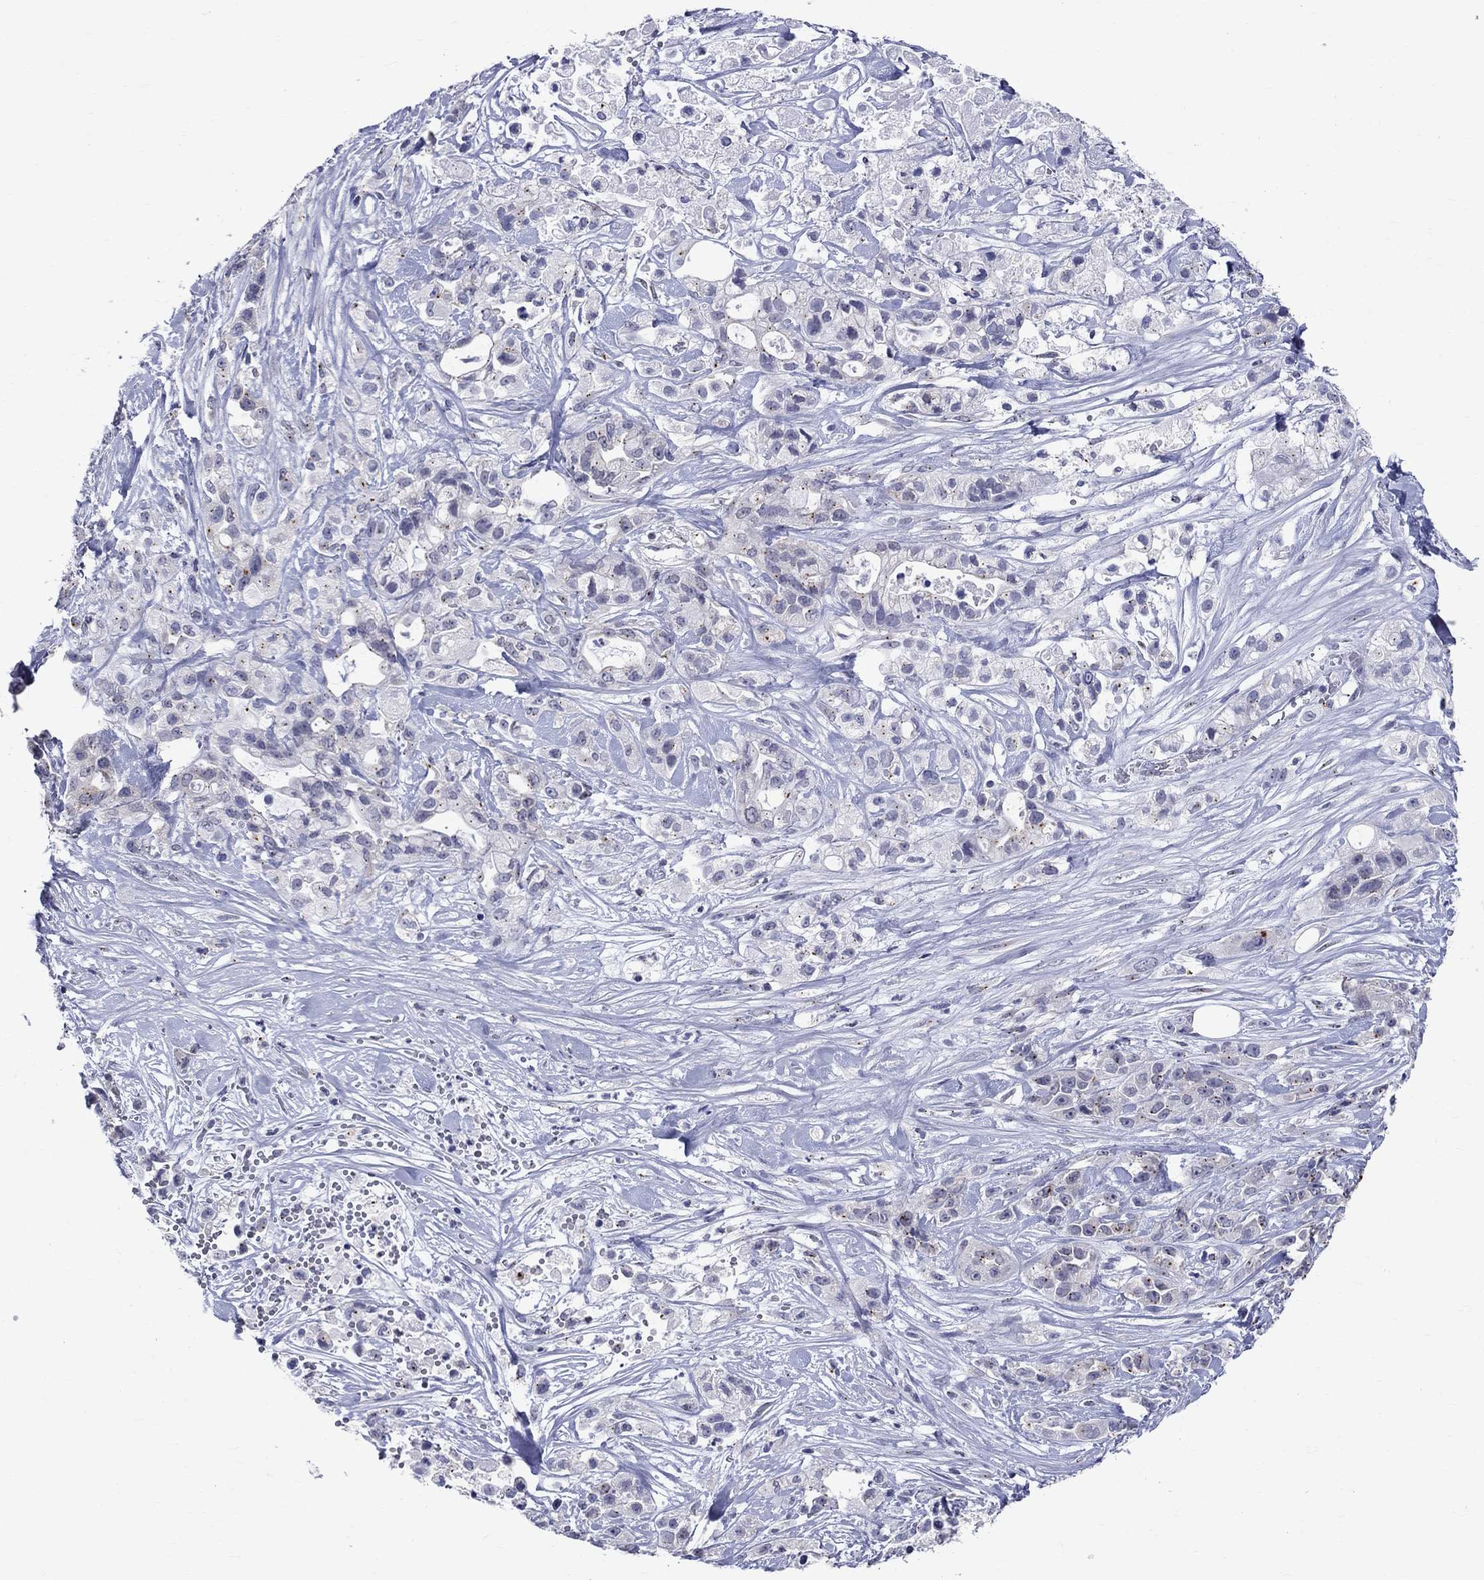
{"staining": {"intensity": "weak", "quantity": ">75%", "location": "cytoplasmic/membranous"}, "tissue": "pancreatic cancer", "cell_type": "Tumor cells", "image_type": "cancer", "snomed": [{"axis": "morphology", "description": "Adenocarcinoma, NOS"}, {"axis": "topography", "description": "Pancreas"}], "caption": "Human pancreatic adenocarcinoma stained for a protein (brown) displays weak cytoplasmic/membranous positive staining in approximately >75% of tumor cells.", "gene": "CEP43", "patient": {"sex": "male", "age": 44}}